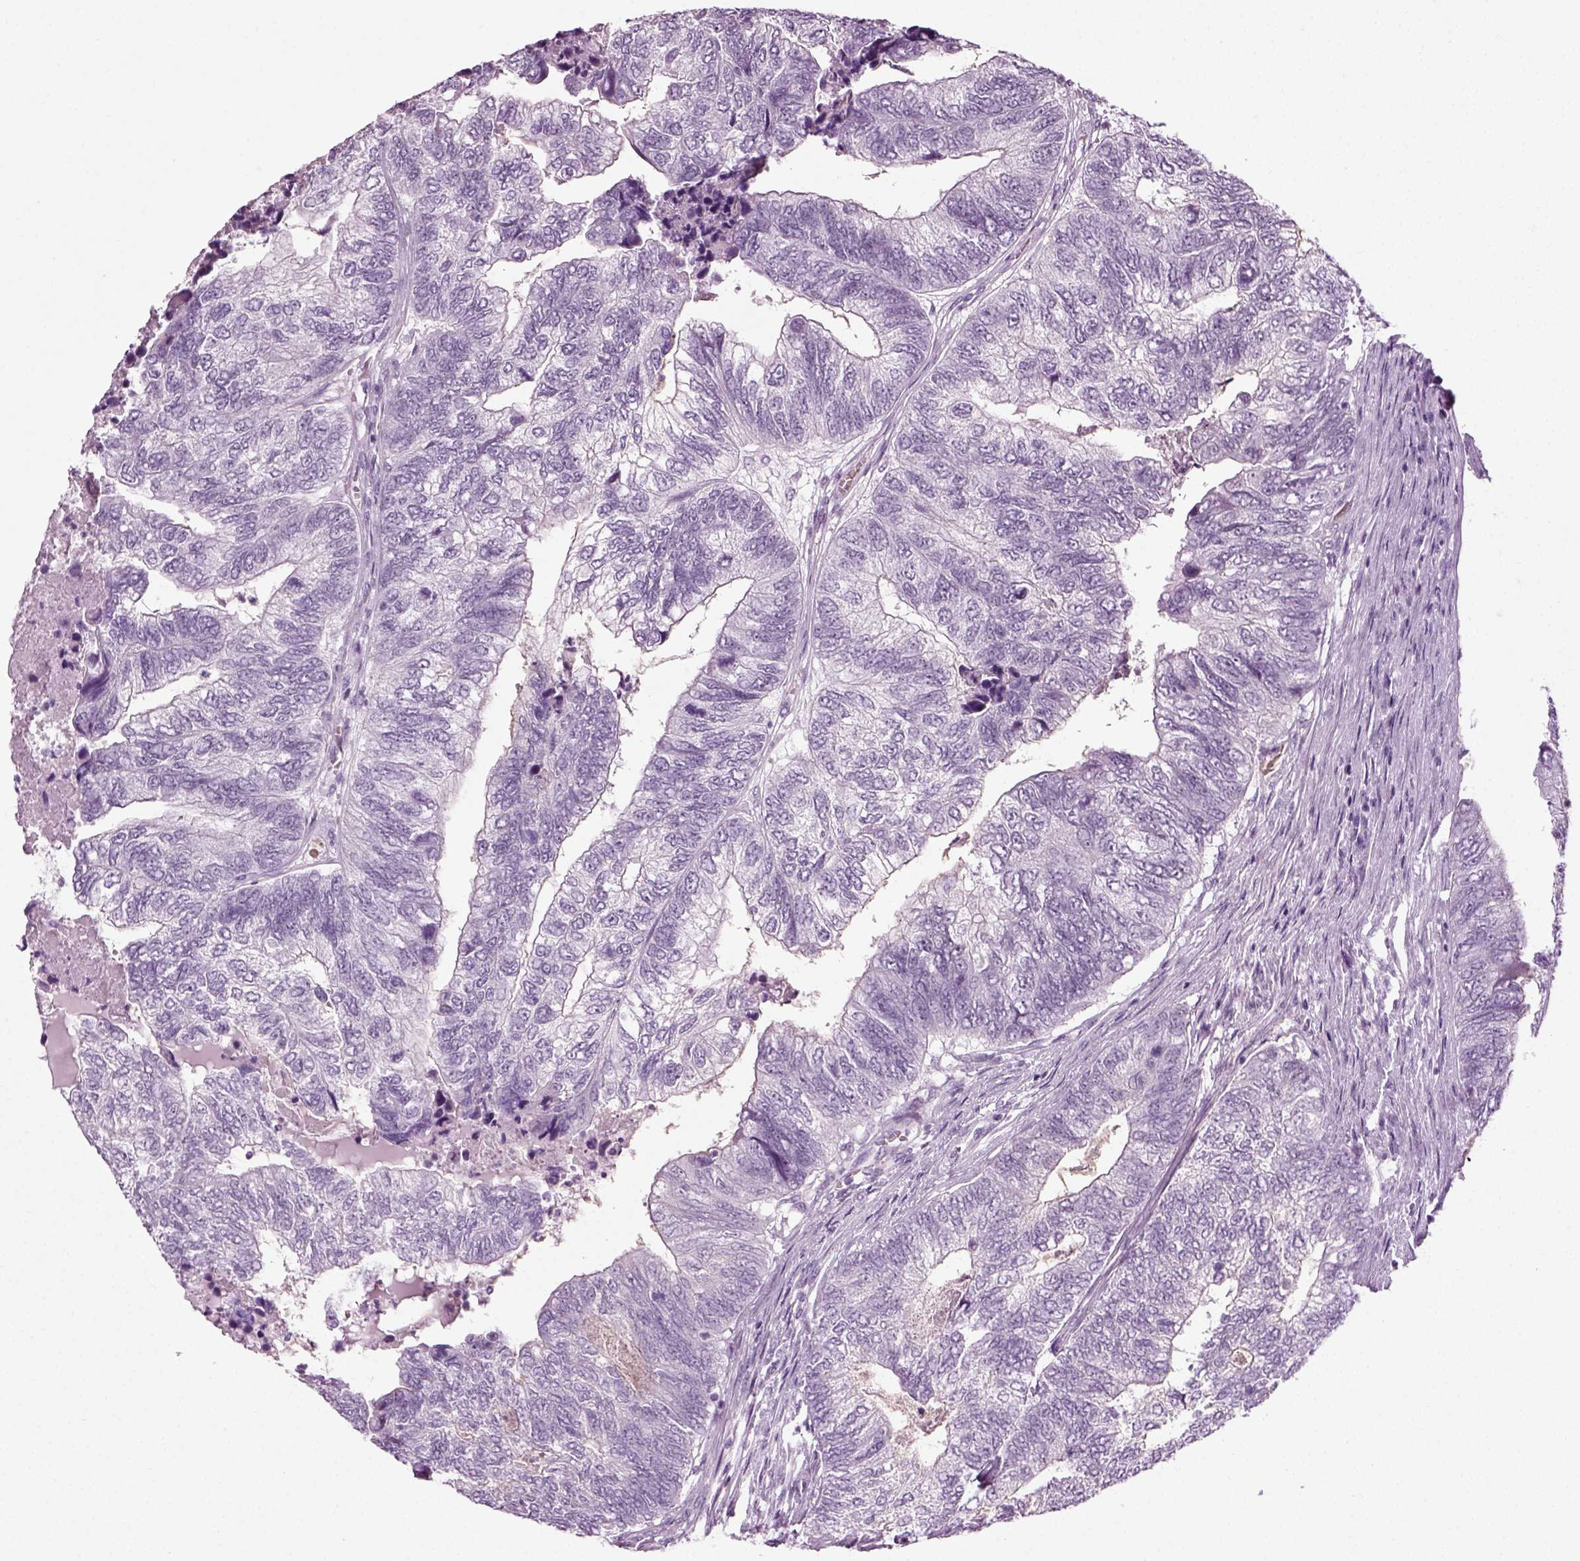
{"staining": {"intensity": "negative", "quantity": "none", "location": "none"}, "tissue": "colorectal cancer", "cell_type": "Tumor cells", "image_type": "cancer", "snomed": [{"axis": "morphology", "description": "Adenocarcinoma, NOS"}, {"axis": "topography", "description": "Colon"}], "caption": "A histopathology image of human colorectal cancer (adenocarcinoma) is negative for staining in tumor cells. The staining was performed using DAB to visualize the protein expression in brown, while the nuclei were stained in blue with hematoxylin (Magnification: 20x).", "gene": "ZC2HC1C", "patient": {"sex": "female", "age": 67}}